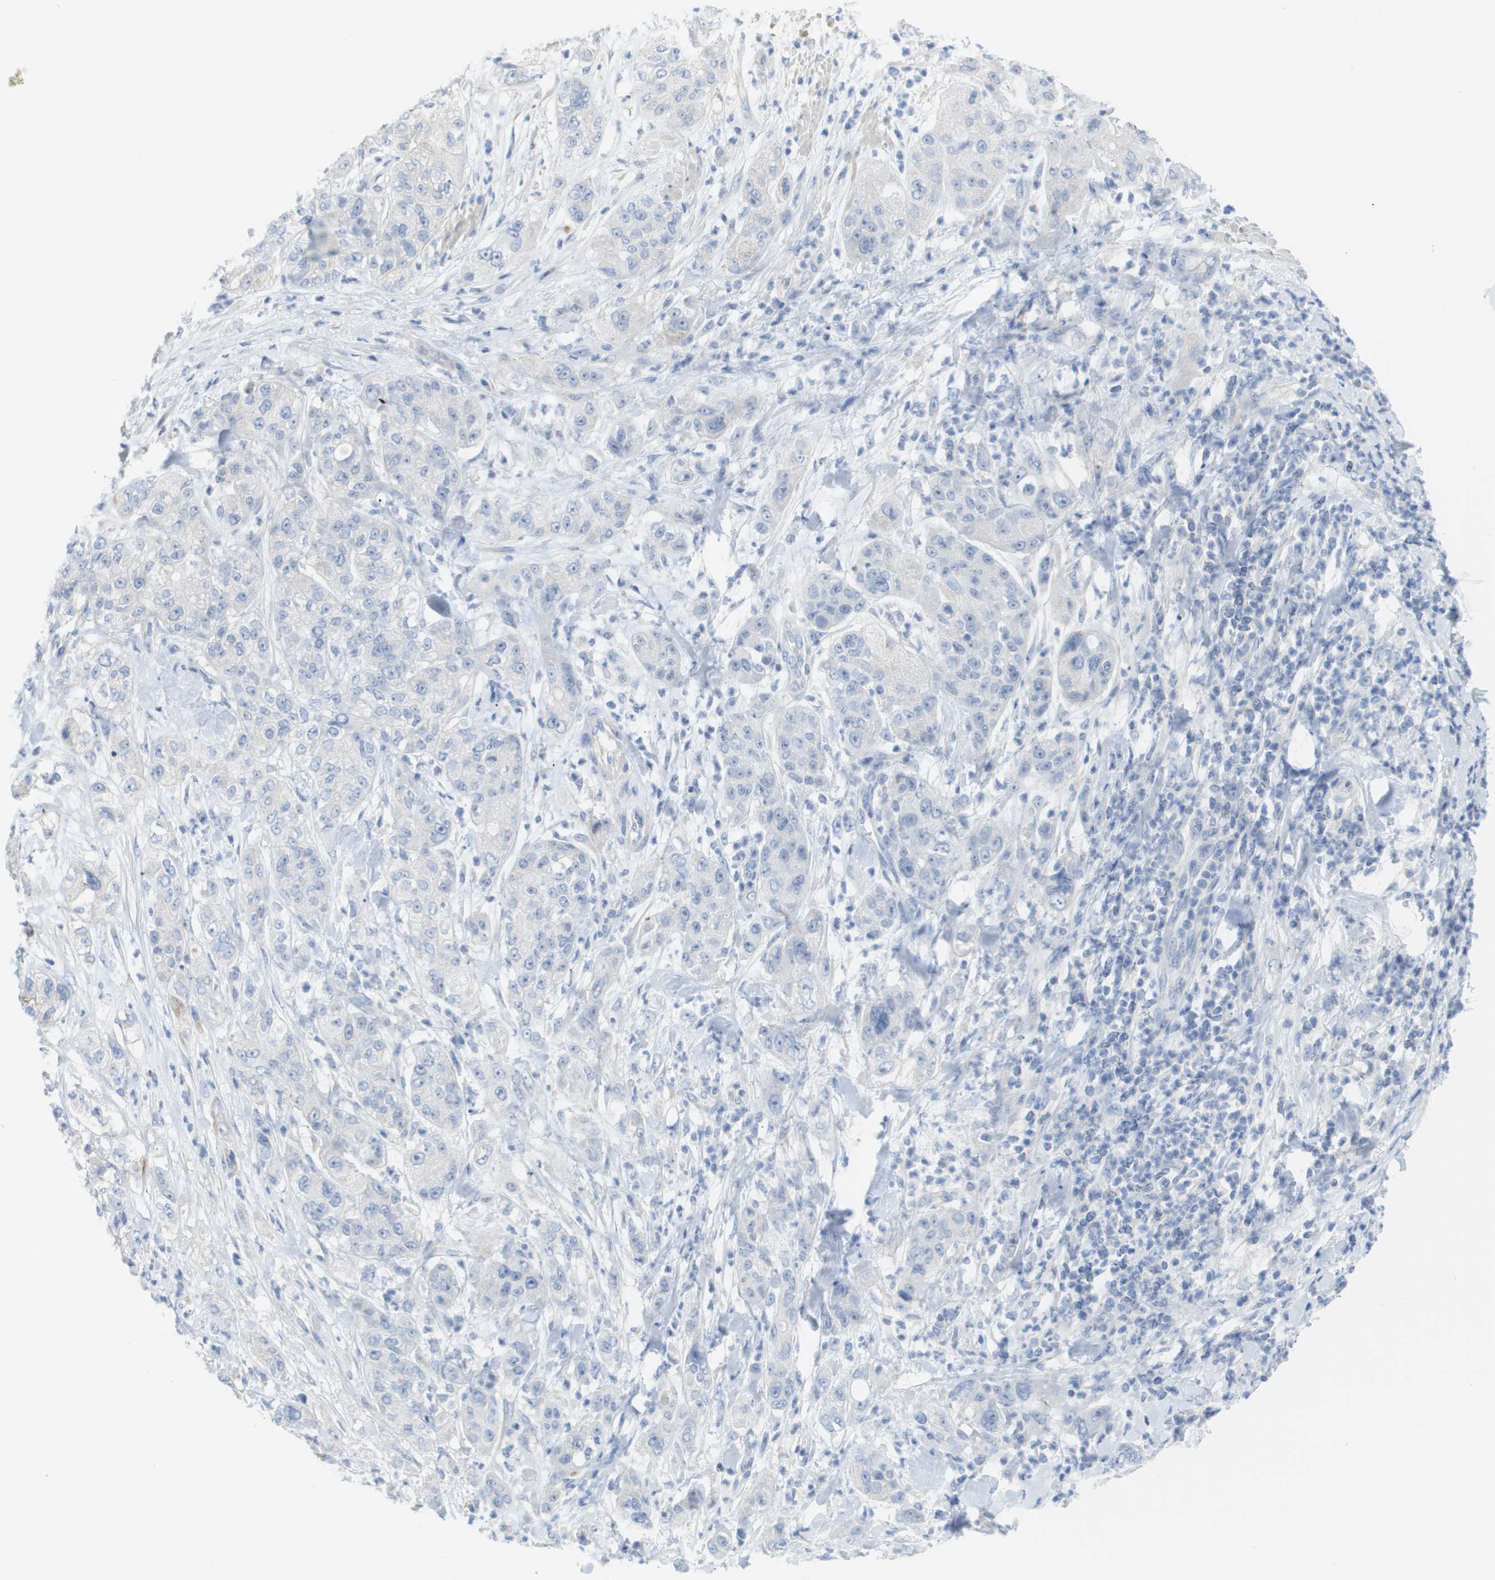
{"staining": {"intensity": "negative", "quantity": "none", "location": "none"}, "tissue": "pancreatic cancer", "cell_type": "Tumor cells", "image_type": "cancer", "snomed": [{"axis": "morphology", "description": "Adenocarcinoma, NOS"}, {"axis": "topography", "description": "Pancreas"}], "caption": "An immunohistochemistry micrograph of pancreatic cancer (adenocarcinoma) is shown. There is no staining in tumor cells of pancreatic cancer (adenocarcinoma).", "gene": "MYL3", "patient": {"sex": "female", "age": 78}}